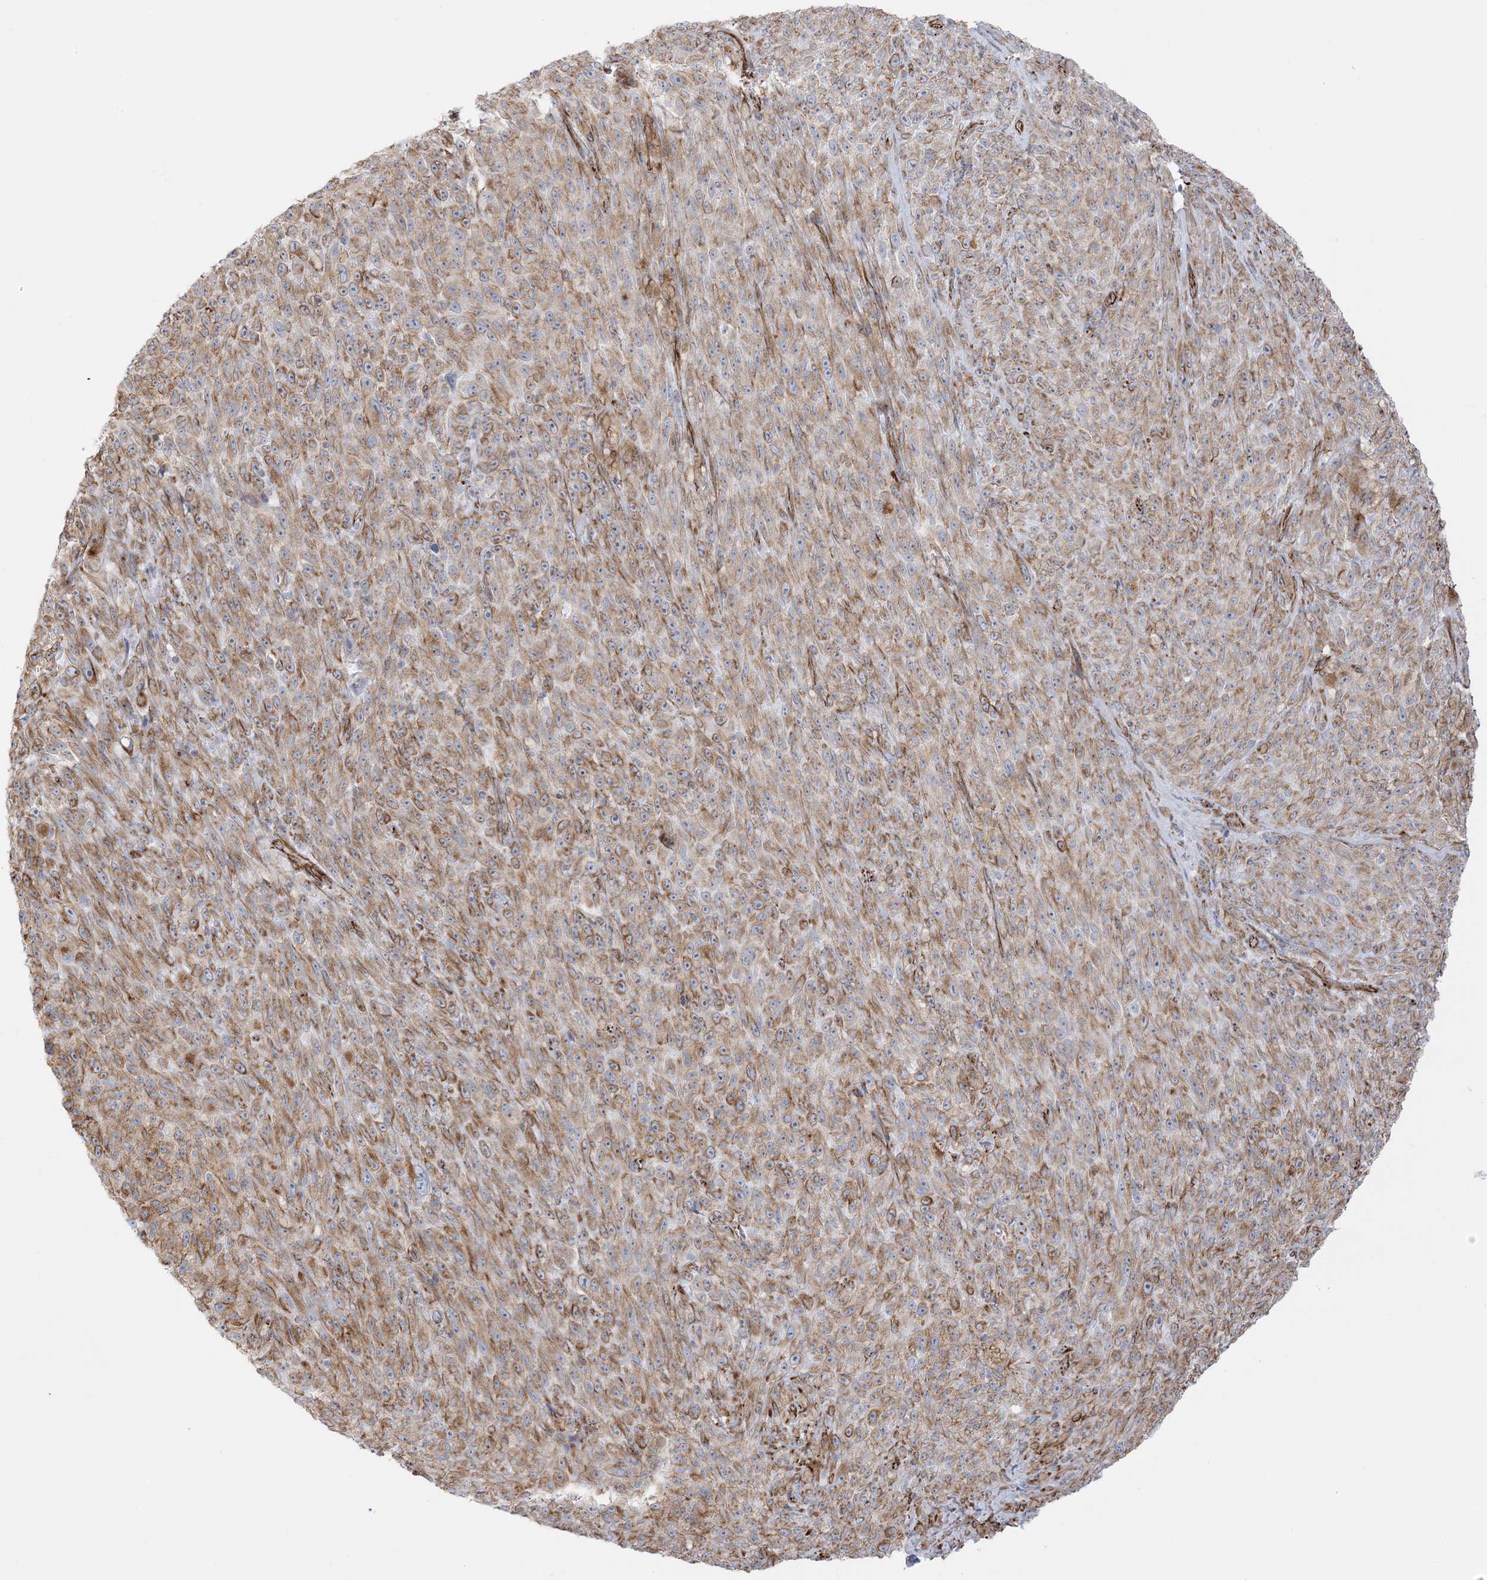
{"staining": {"intensity": "moderate", "quantity": ">75%", "location": "cytoplasmic/membranous"}, "tissue": "melanoma", "cell_type": "Tumor cells", "image_type": "cancer", "snomed": [{"axis": "morphology", "description": "Malignant melanoma, NOS"}, {"axis": "topography", "description": "Skin"}], "caption": "Melanoma tissue displays moderate cytoplasmic/membranous expression in about >75% of tumor cells, visualized by immunohistochemistry. Ihc stains the protein of interest in brown and the nuclei are stained blue.", "gene": "PID1", "patient": {"sex": "female", "age": 82}}